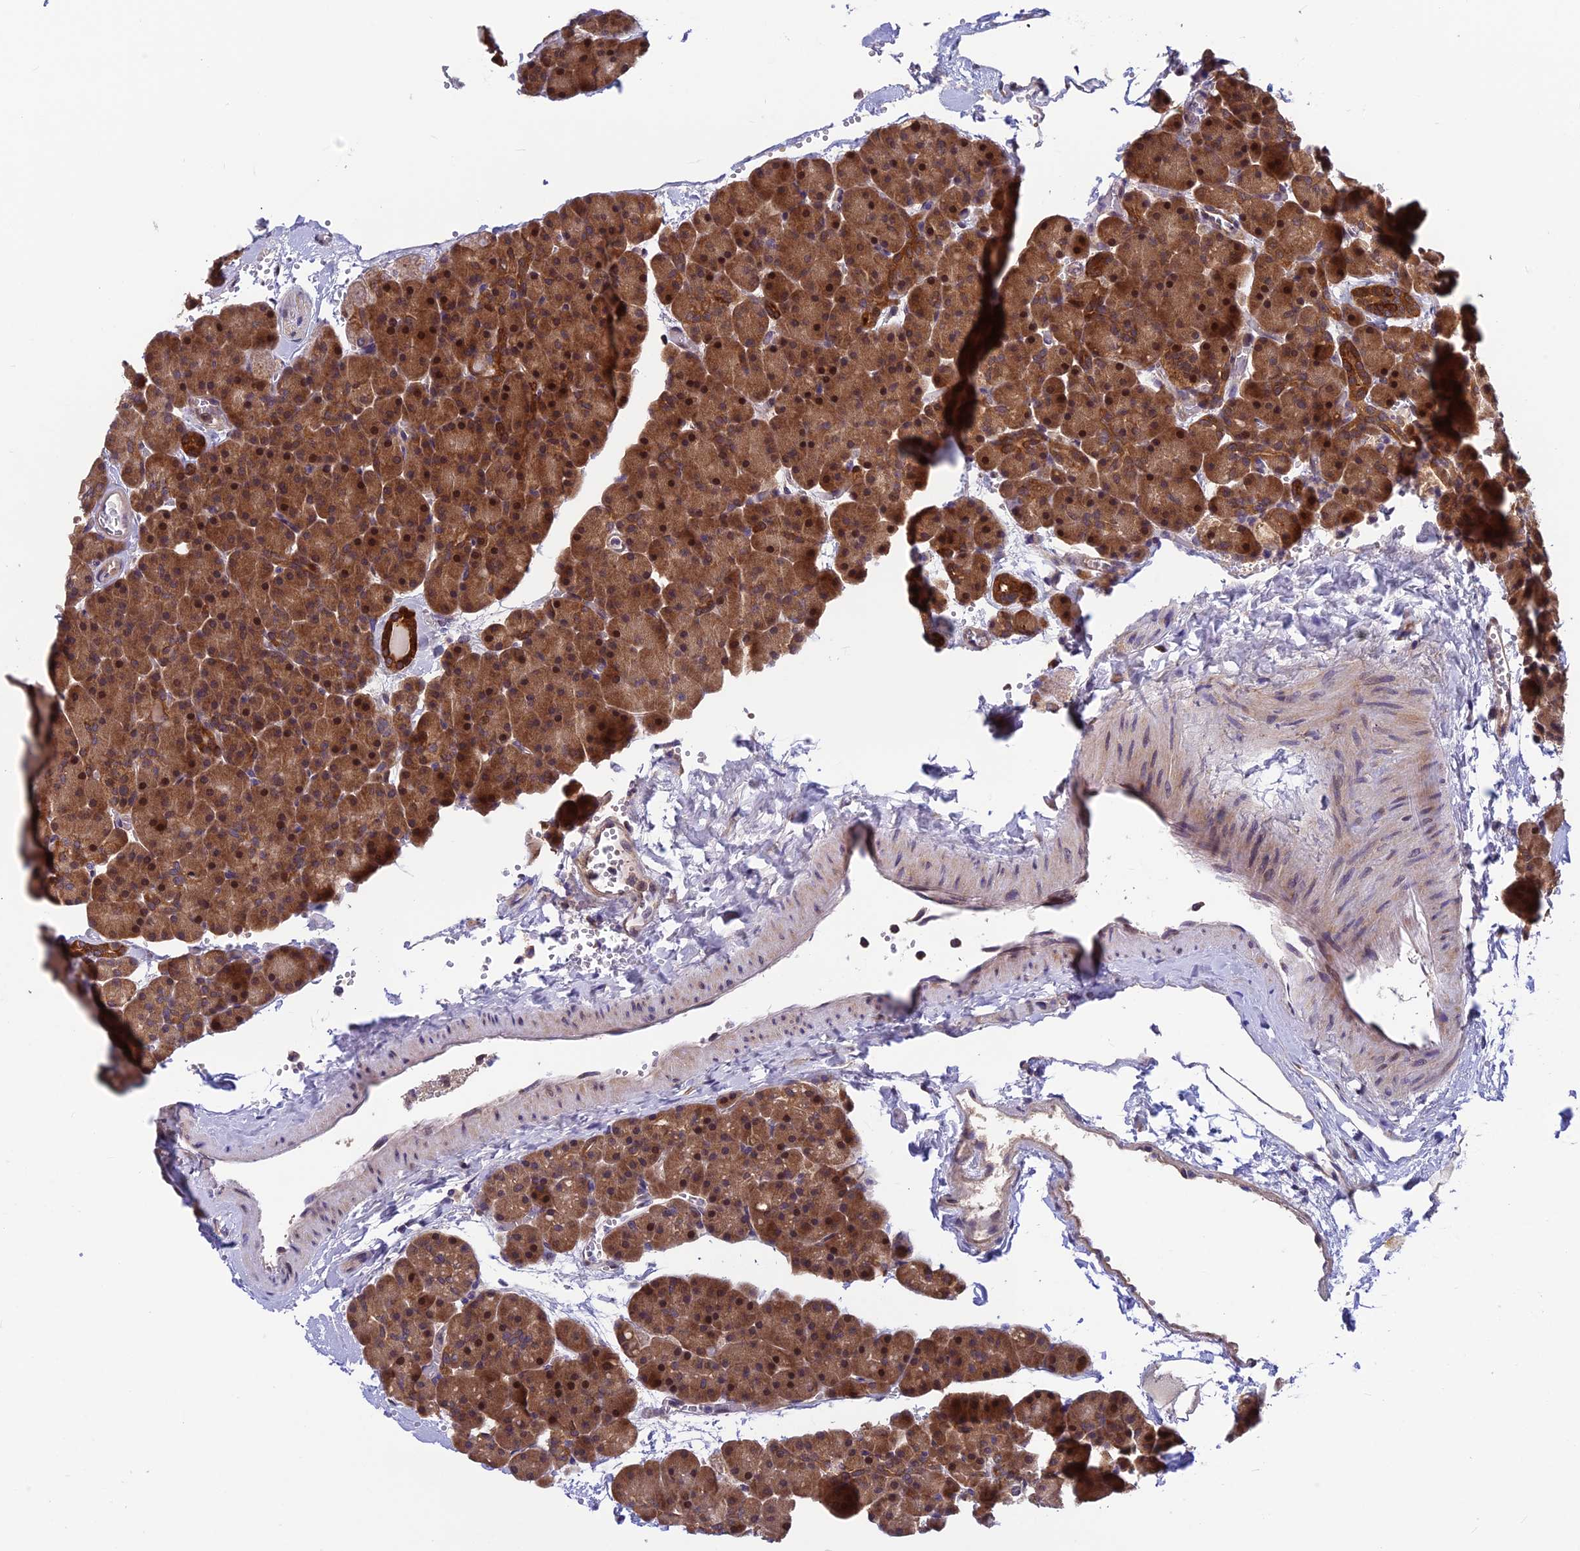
{"staining": {"intensity": "strong", "quantity": ">75%", "location": "cytoplasmic/membranous,nuclear"}, "tissue": "pancreas", "cell_type": "Exocrine glandular cells", "image_type": "normal", "snomed": [{"axis": "morphology", "description": "Normal tissue, NOS"}, {"axis": "topography", "description": "Pancreas"}], "caption": "A brown stain highlights strong cytoplasmic/membranous,nuclear expression of a protein in exocrine glandular cells of normal human pancreas. (Stains: DAB in brown, nuclei in blue, Microscopy: brightfield microscopy at high magnification).", "gene": "CCDC15", "patient": {"sex": "male", "age": 36}}